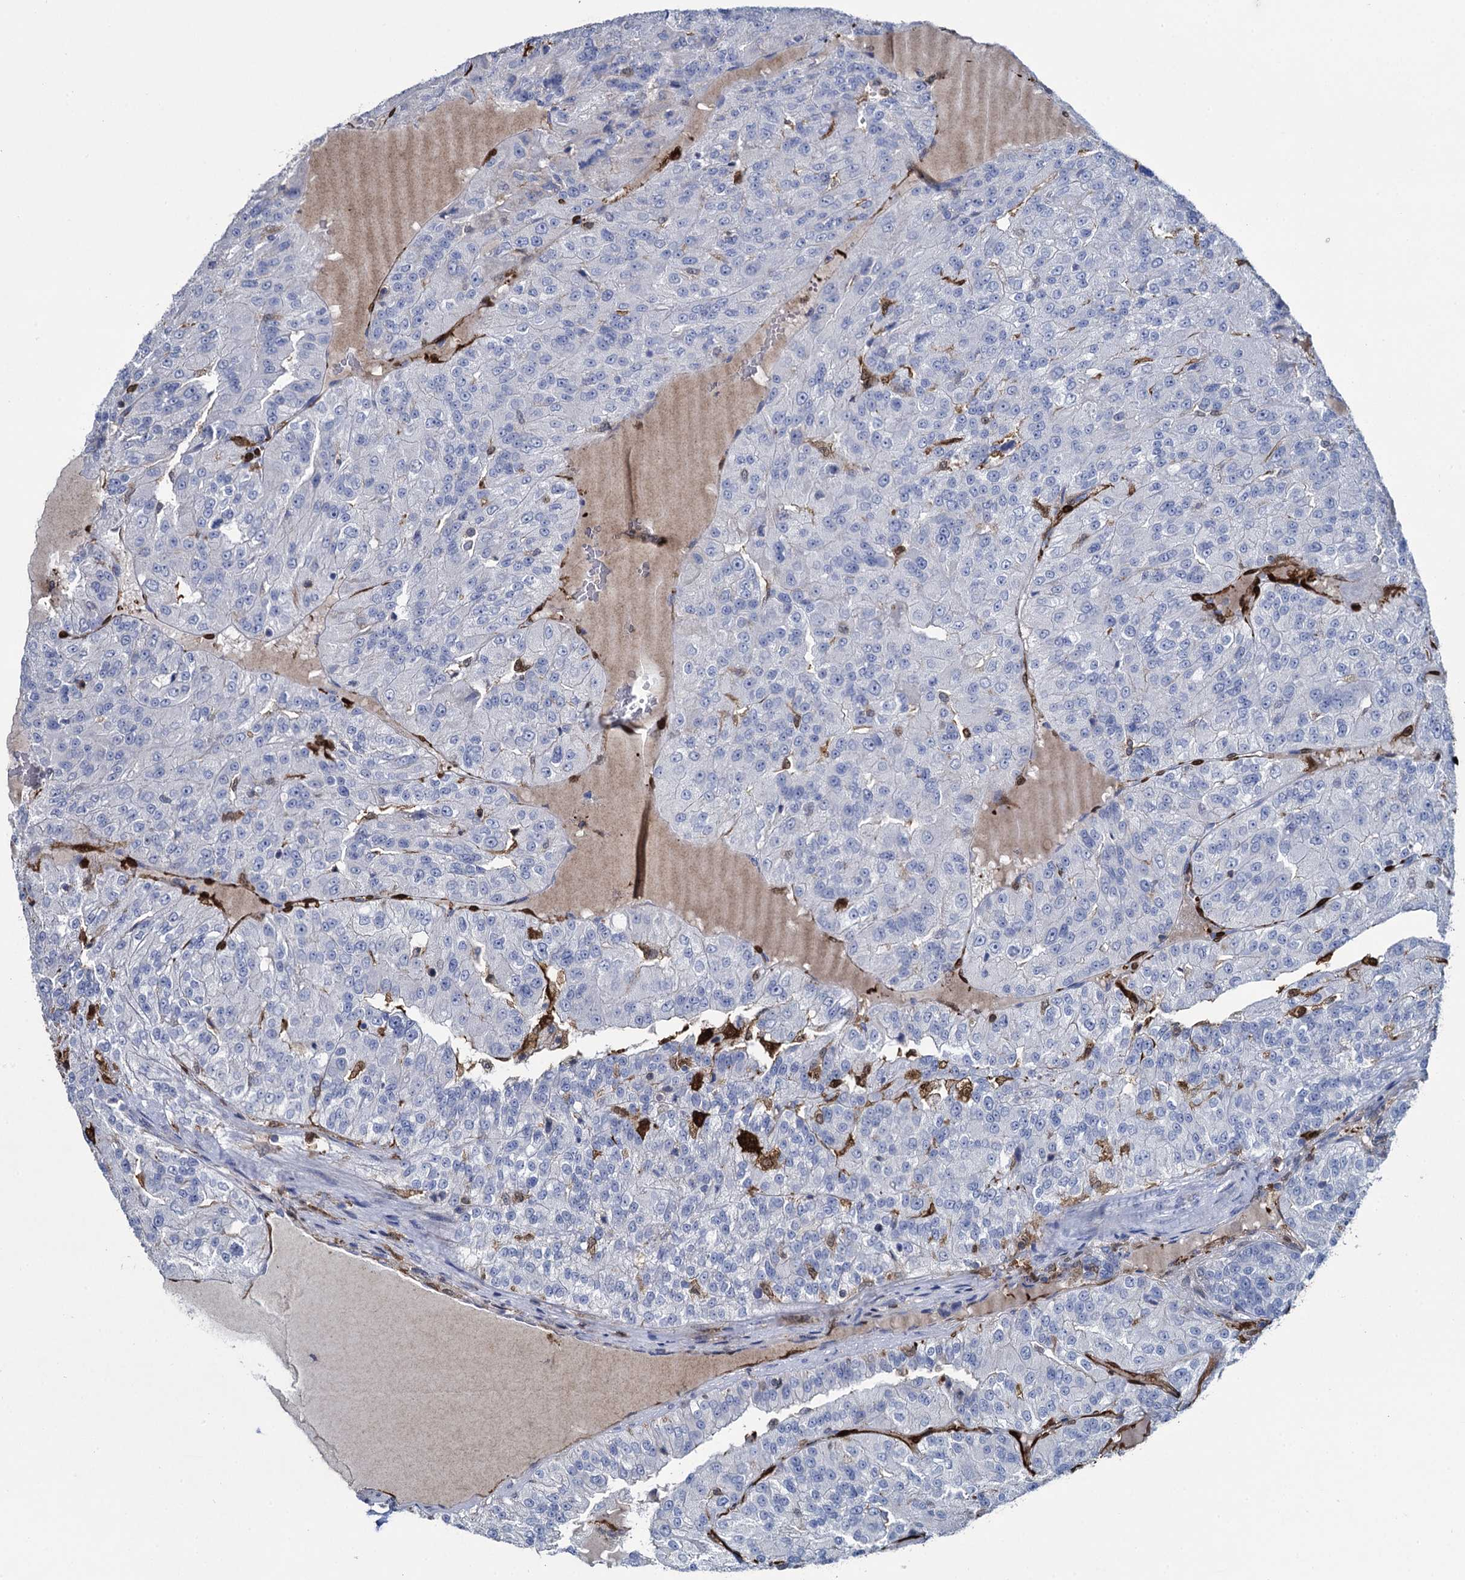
{"staining": {"intensity": "negative", "quantity": "none", "location": "none"}, "tissue": "renal cancer", "cell_type": "Tumor cells", "image_type": "cancer", "snomed": [{"axis": "morphology", "description": "Adenocarcinoma, NOS"}, {"axis": "topography", "description": "Kidney"}], "caption": "IHC image of neoplastic tissue: renal cancer (adenocarcinoma) stained with DAB displays no significant protein positivity in tumor cells.", "gene": "FABP5", "patient": {"sex": "female", "age": 63}}